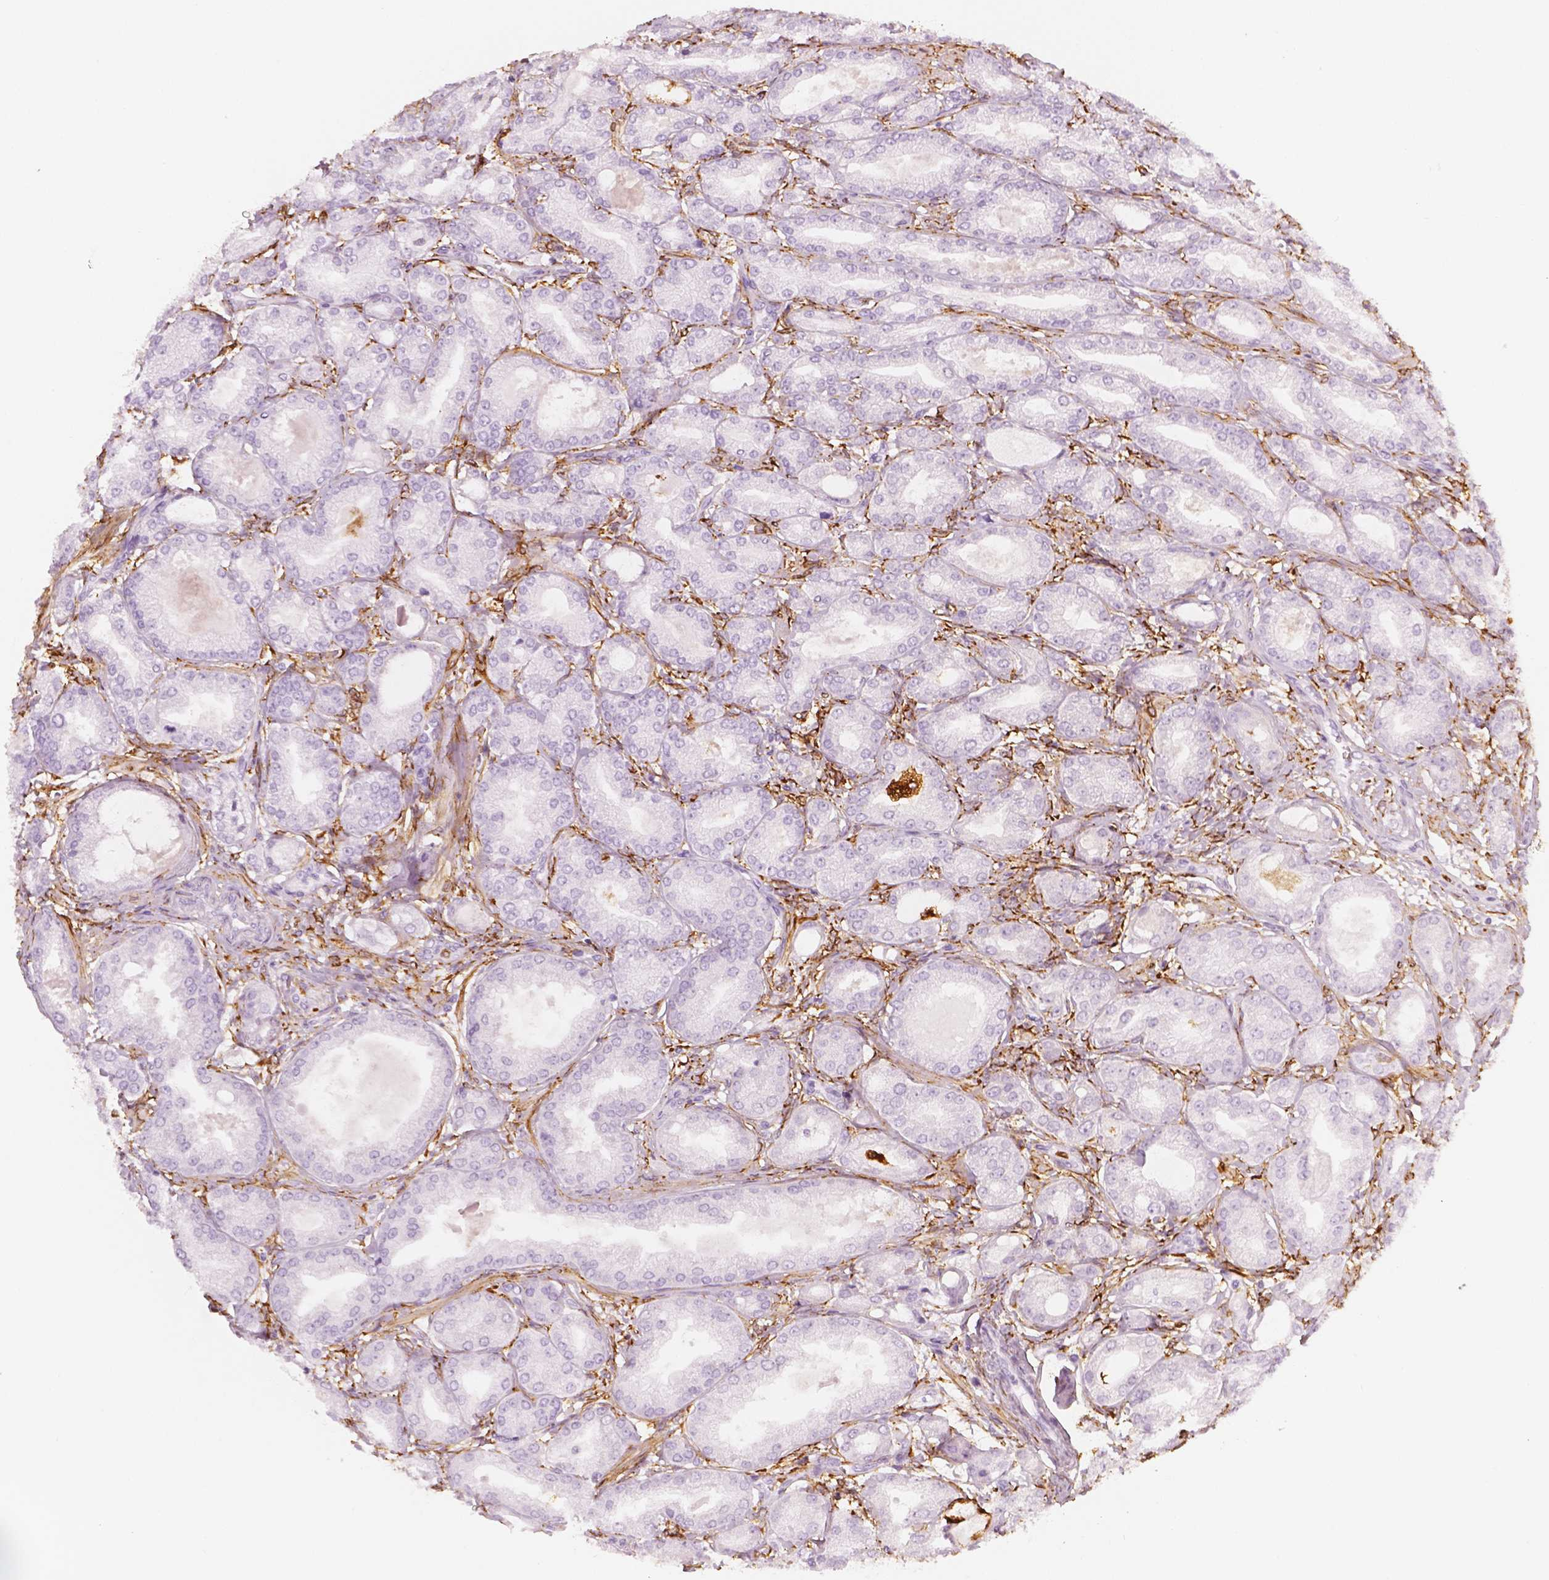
{"staining": {"intensity": "negative", "quantity": "none", "location": "none"}, "tissue": "prostate cancer", "cell_type": "Tumor cells", "image_type": "cancer", "snomed": [{"axis": "morphology", "description": "Adenocarcinoma, NOS"}, {"axis": "topography", "description": "Prostate and seminal vesicle, NOS"}, {"axis": "topography", "description": "Prostate"}], "caption": "Immunohistochemical staining of human prostate cancer (adenocarcinoma) exhibits no significant expression in tumor cells.", "gene": "CES1", "patient": {"sex": "male", "age": 77}}